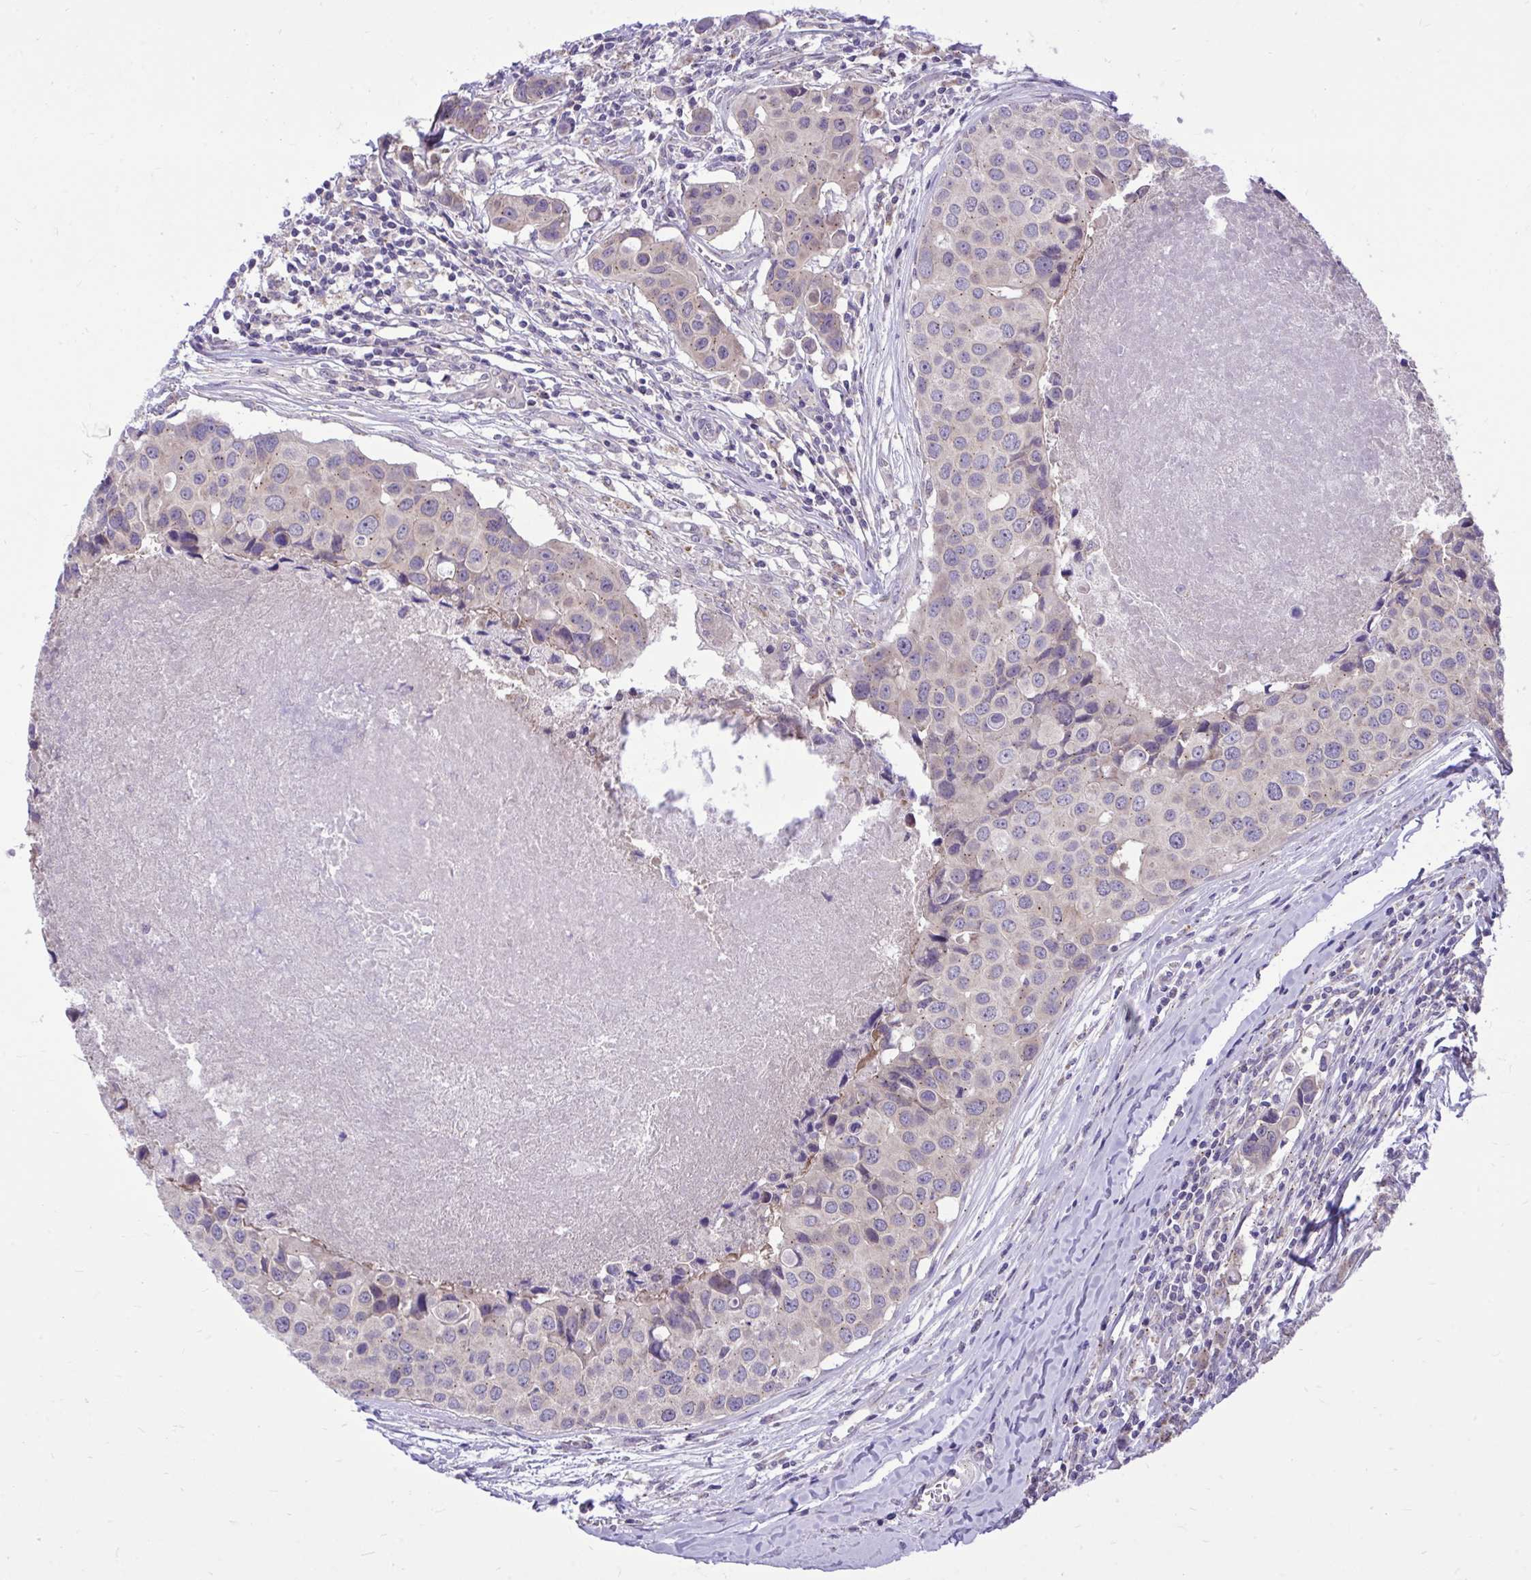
{"staining": {"intensity": "weak", "quantity": "25%-75%", "location": "cytoplasmic/membranous"}, "tissue": "breast cancer", "cell_type": "Tumor cells", "image_type": "cancer", "snomed": [{"axis": "morphology", "description": "Duct carcinoma"}, {"axis": "topography", "description": "Breast"}], "caption": "Human breast cancer (invasive ductal carcinoma) stained with a protein marker displays weak staining in tumor cells.", "gene": "CEACAM18", "patient": {"sex": "female", "age": 24}}